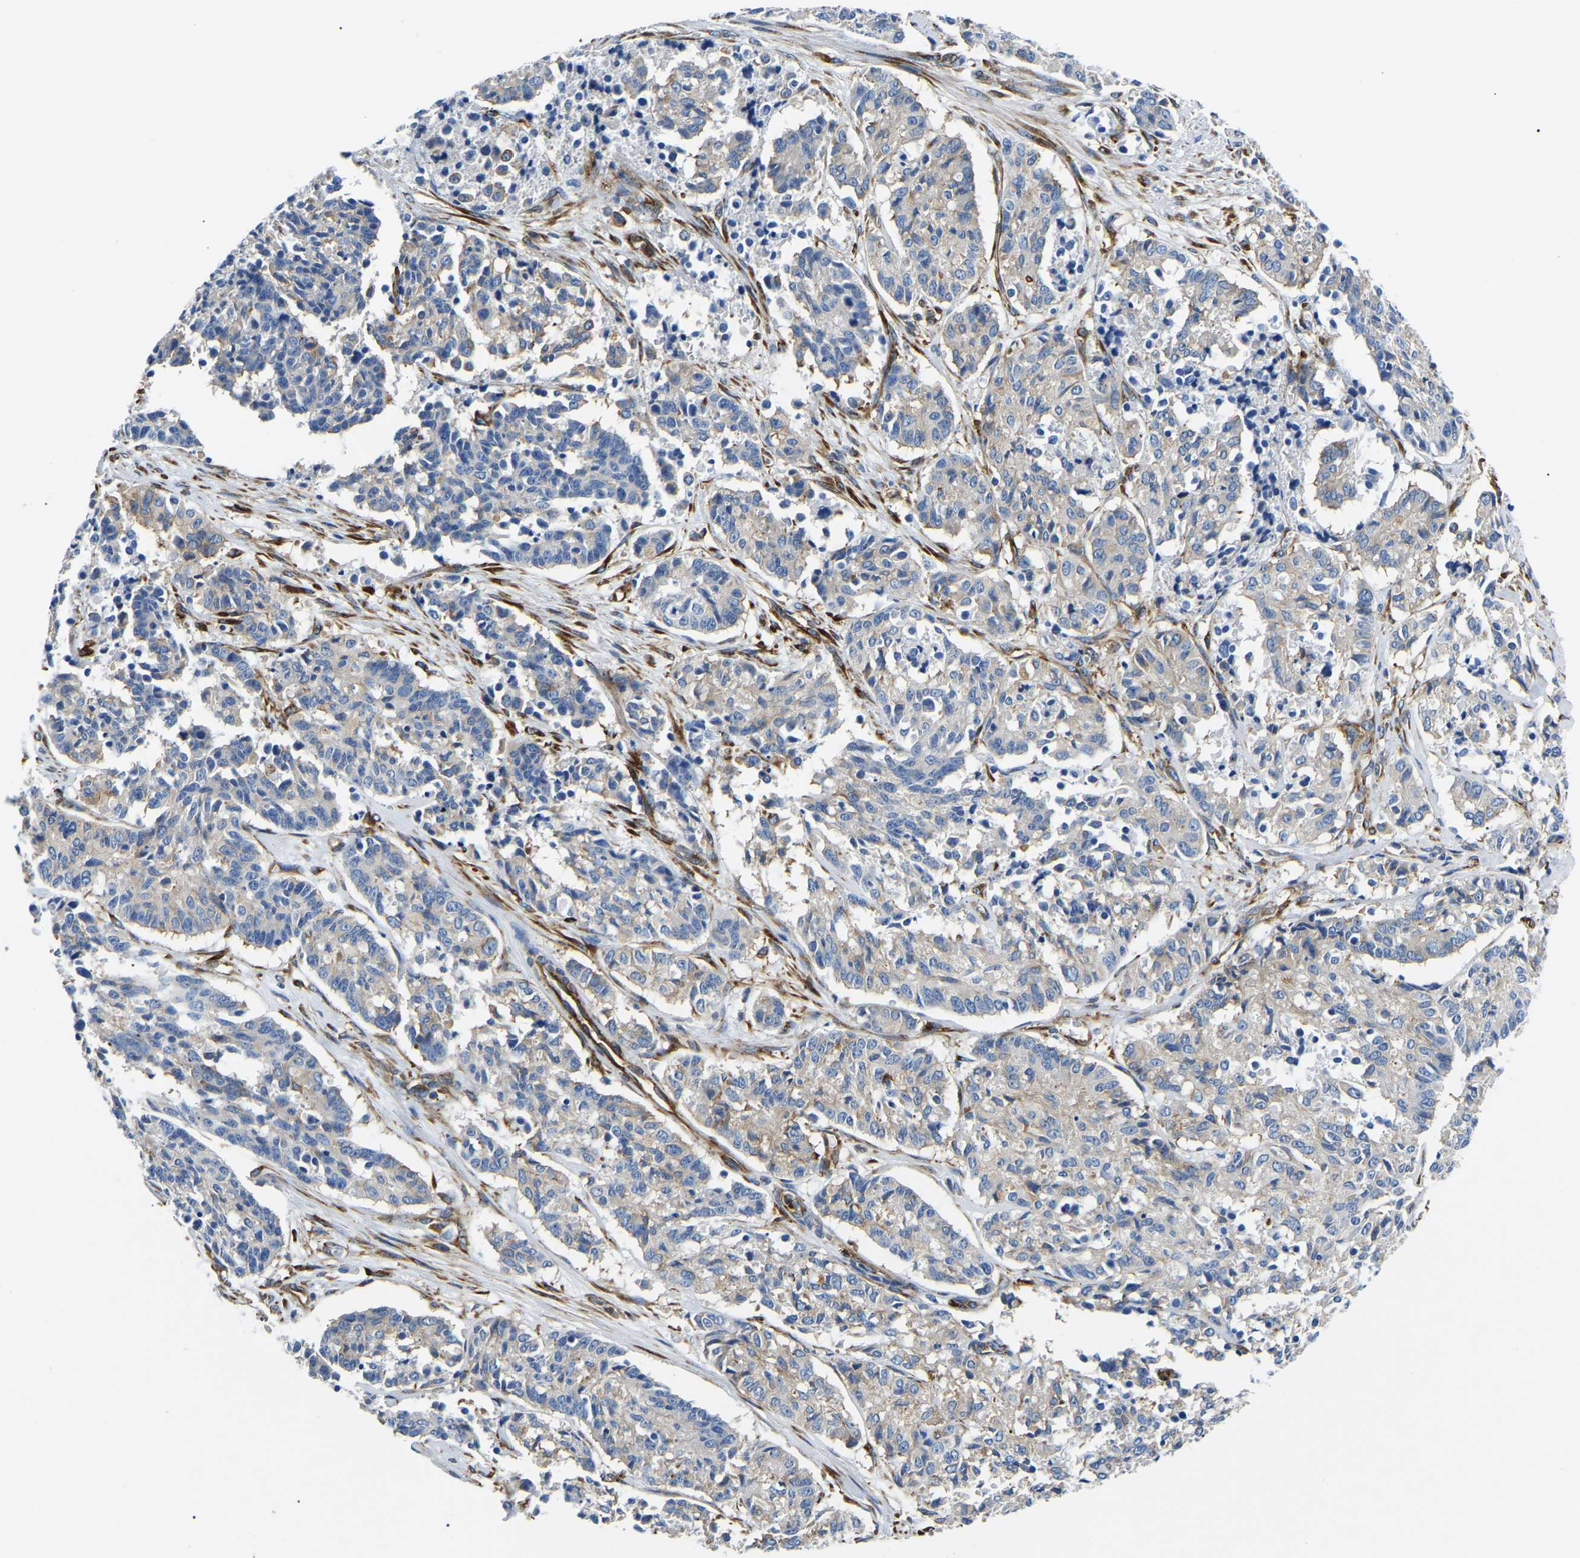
{"staining": {"intensity": "weak", "quantity": "<25%", "location": "cytoplasmic/membranous"}, "tissue": "cervical cancer", "cell_type": "Tumor cells", "image_type": "cancer", "snomed": [{"axis": "morphology", "description": "Squamous cell carcinoma, NOS"}, {"axis": "topography", "description": "Cervix"}], "caption": "There is no significant staining in tumor cells of squamous cell carcinoma (cervical).", "gene": "DUSP8", "patient": {"sex": "female", "age": 35}}